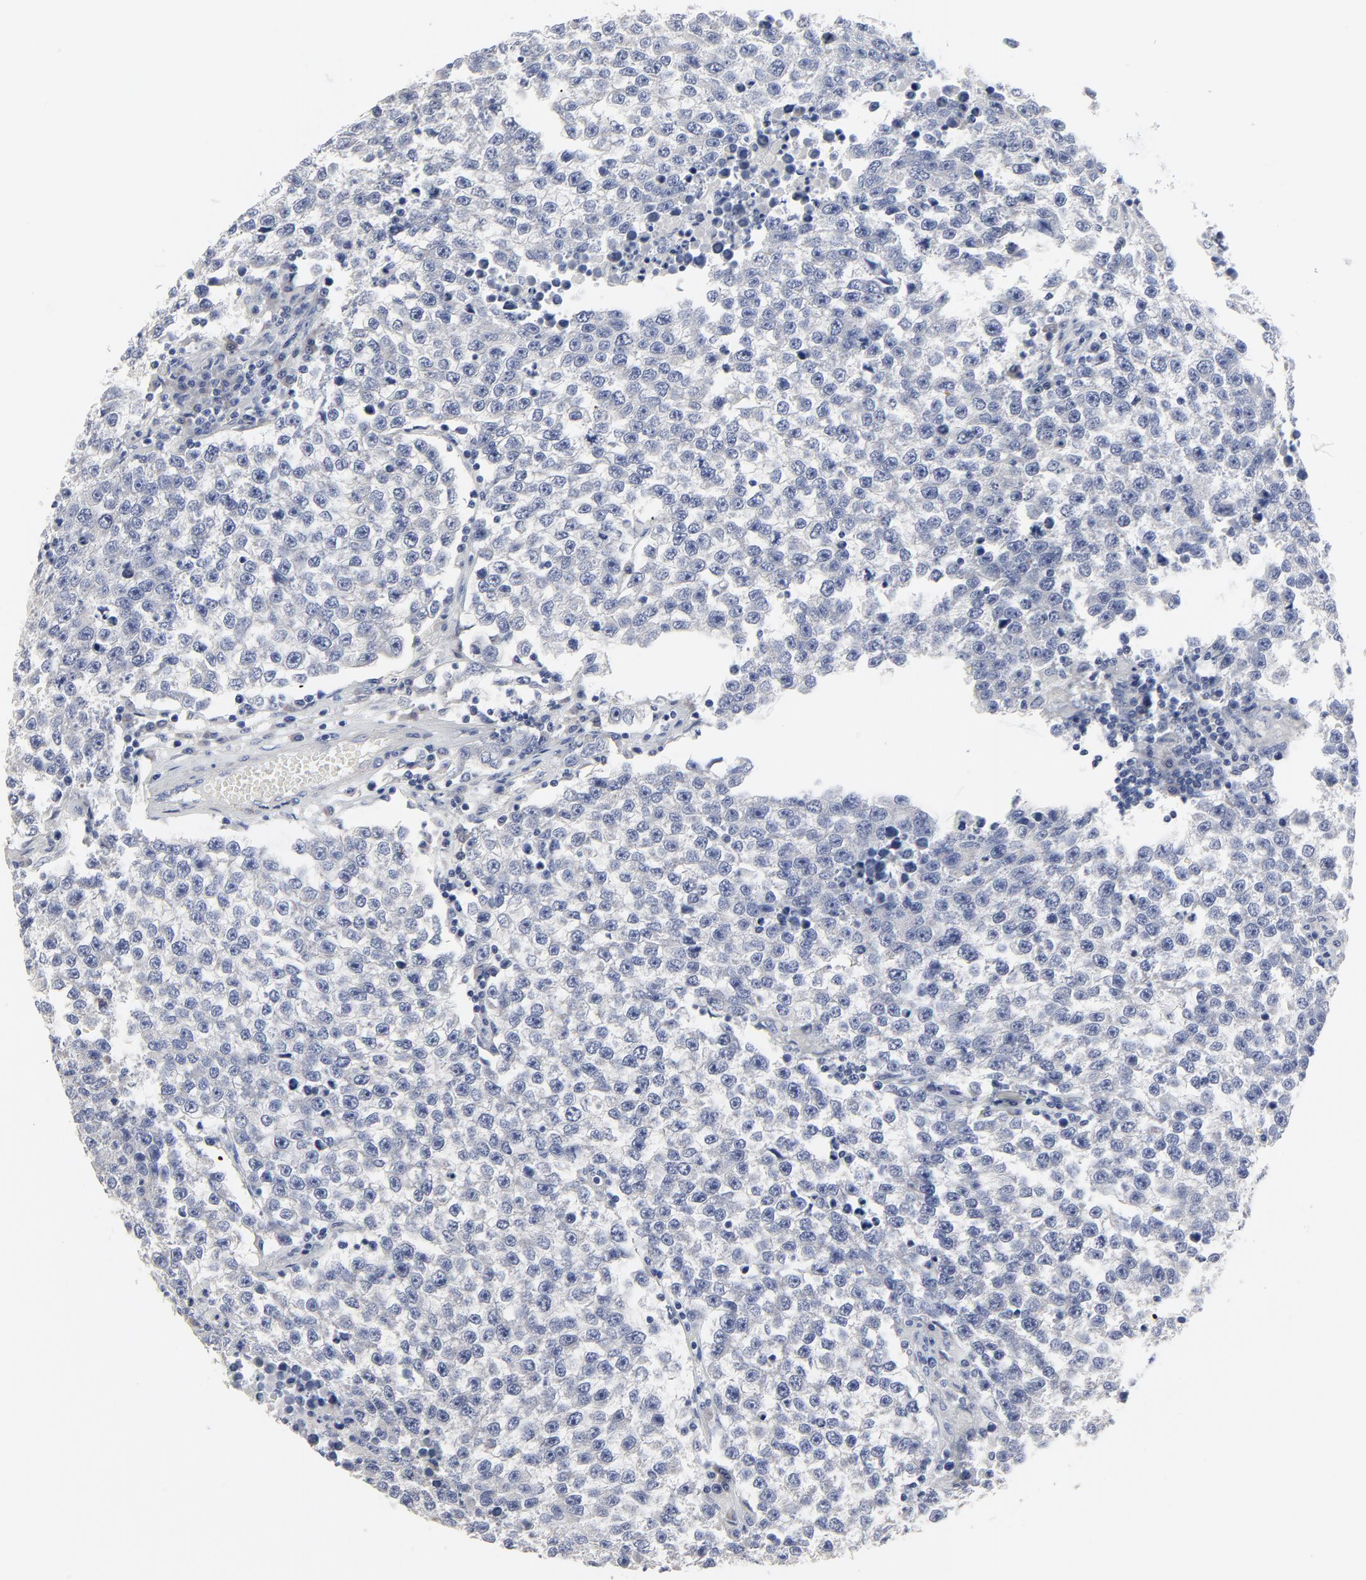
{"staining": {"intensity": "negative", "quantity": "none", "location": "none"}, "tissue": "testis cancer", "cell_type": "Tumor cells", "image_type": "cancer", "snomed": [{"axis": "morphology", "description": "Seminoma, NOS"}, {"axis": "topography", "description": "Testis"}], "caption": "Testis cancer was stained to show a protein in brown. There is no significant positivity in tumor cells.", "gene": "DHRSX", "patient": {"sex": "male", "age": 36}}